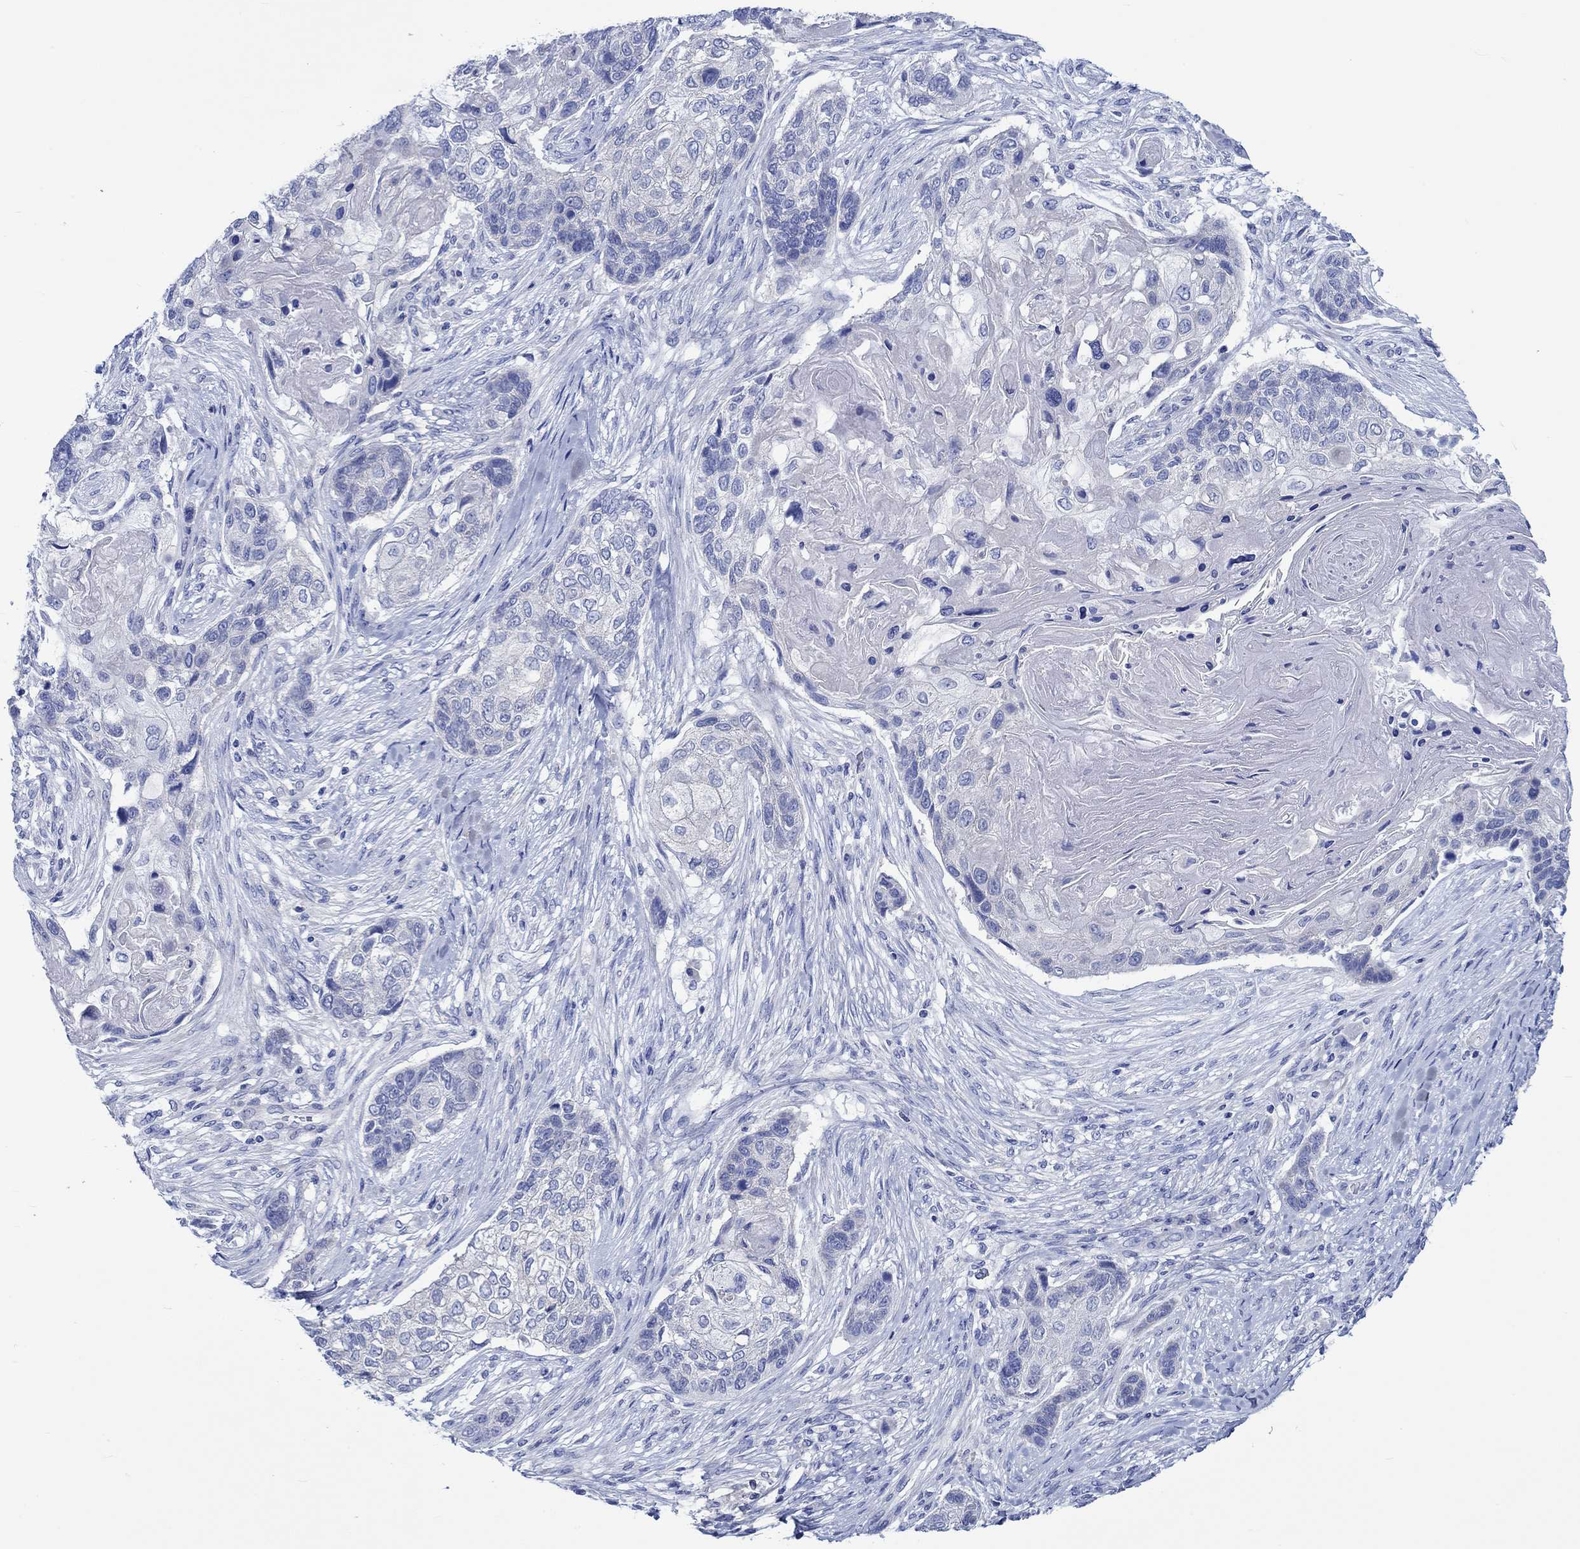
{"staining": {"intensity": "negative", "quantity": "none", "location": "none"}, "tissue": "lung cancer", "cell_type": "Tumor cells", "image_type": "cancer", "snomed": [{"axis": "morphology", "description": "Normal tissue, NOS"}, {"axis": "morphology", "description": "Squamous cell carcinoma, NOS"}, {"axis": "topography", "description": "Bronchus"}, {"axis": "topography", "description": "Lung"}], "caption": "Histopathology image shows no significant protein expression in tumor cells of lung cancer (squamous cell carcinoma). Brightfield microscopy of immunohistochemistry stained with DAB (brown) and hematoxylin (blue), captured at high magnification.", "gene": "PTPRN2", "patient": {"sex": "male", "age": 69}}